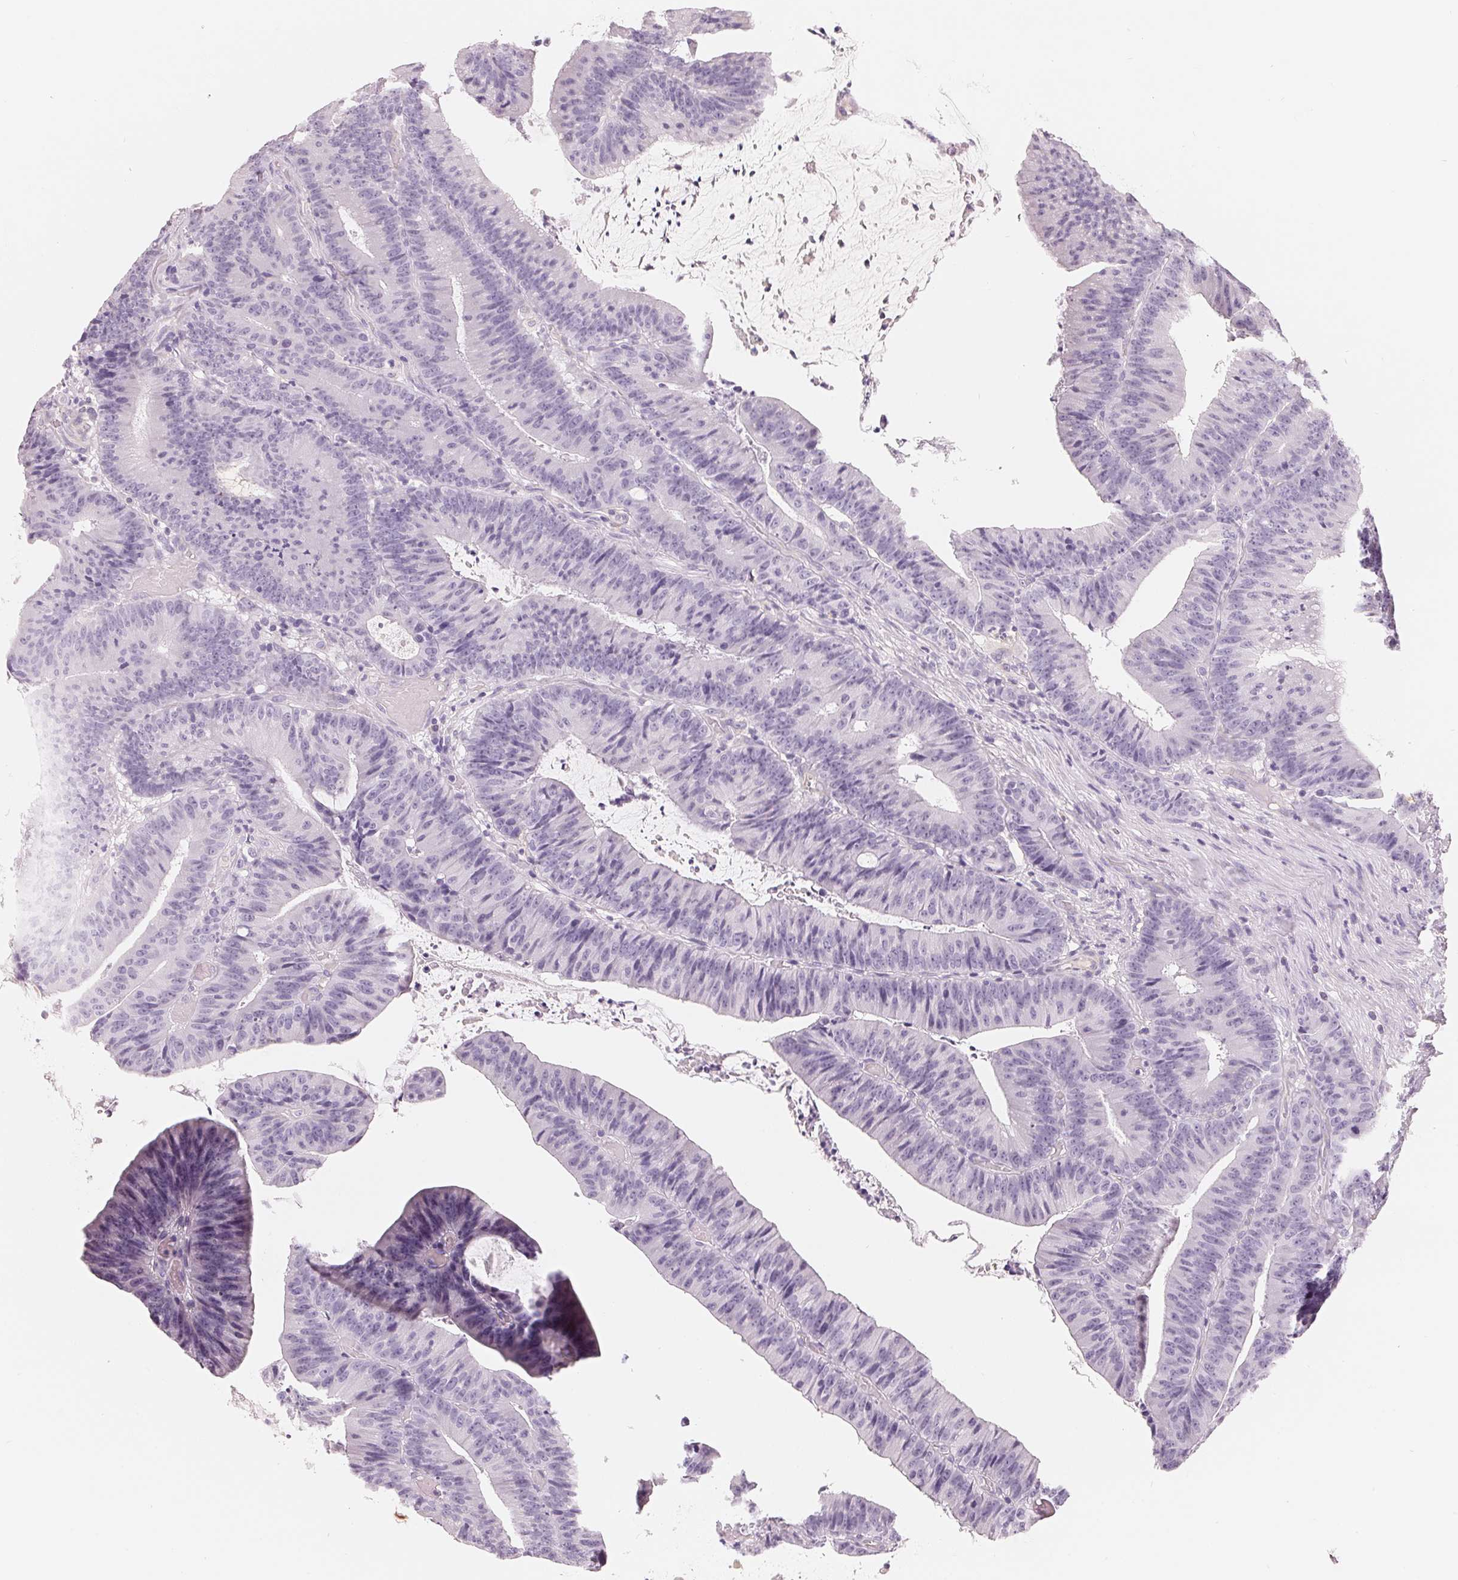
{"staining": {"intensity": "negative", "quantity": "none", "location": "none"}, "tissue": "colorectal cancer", "cell_type": "Tumor cells", "image_type": "cancer", "snomed": [{"axis": "morphology", "description": "Adenocarcinoma, NOS"}, {"axis": "topography", "description": "Colon"}], "caption": "IHC of human colorectal cancer exhibits no positivity in tumor cells.", "gene": "CFHR2", "patient": {"sex": "female", "age": 78}}